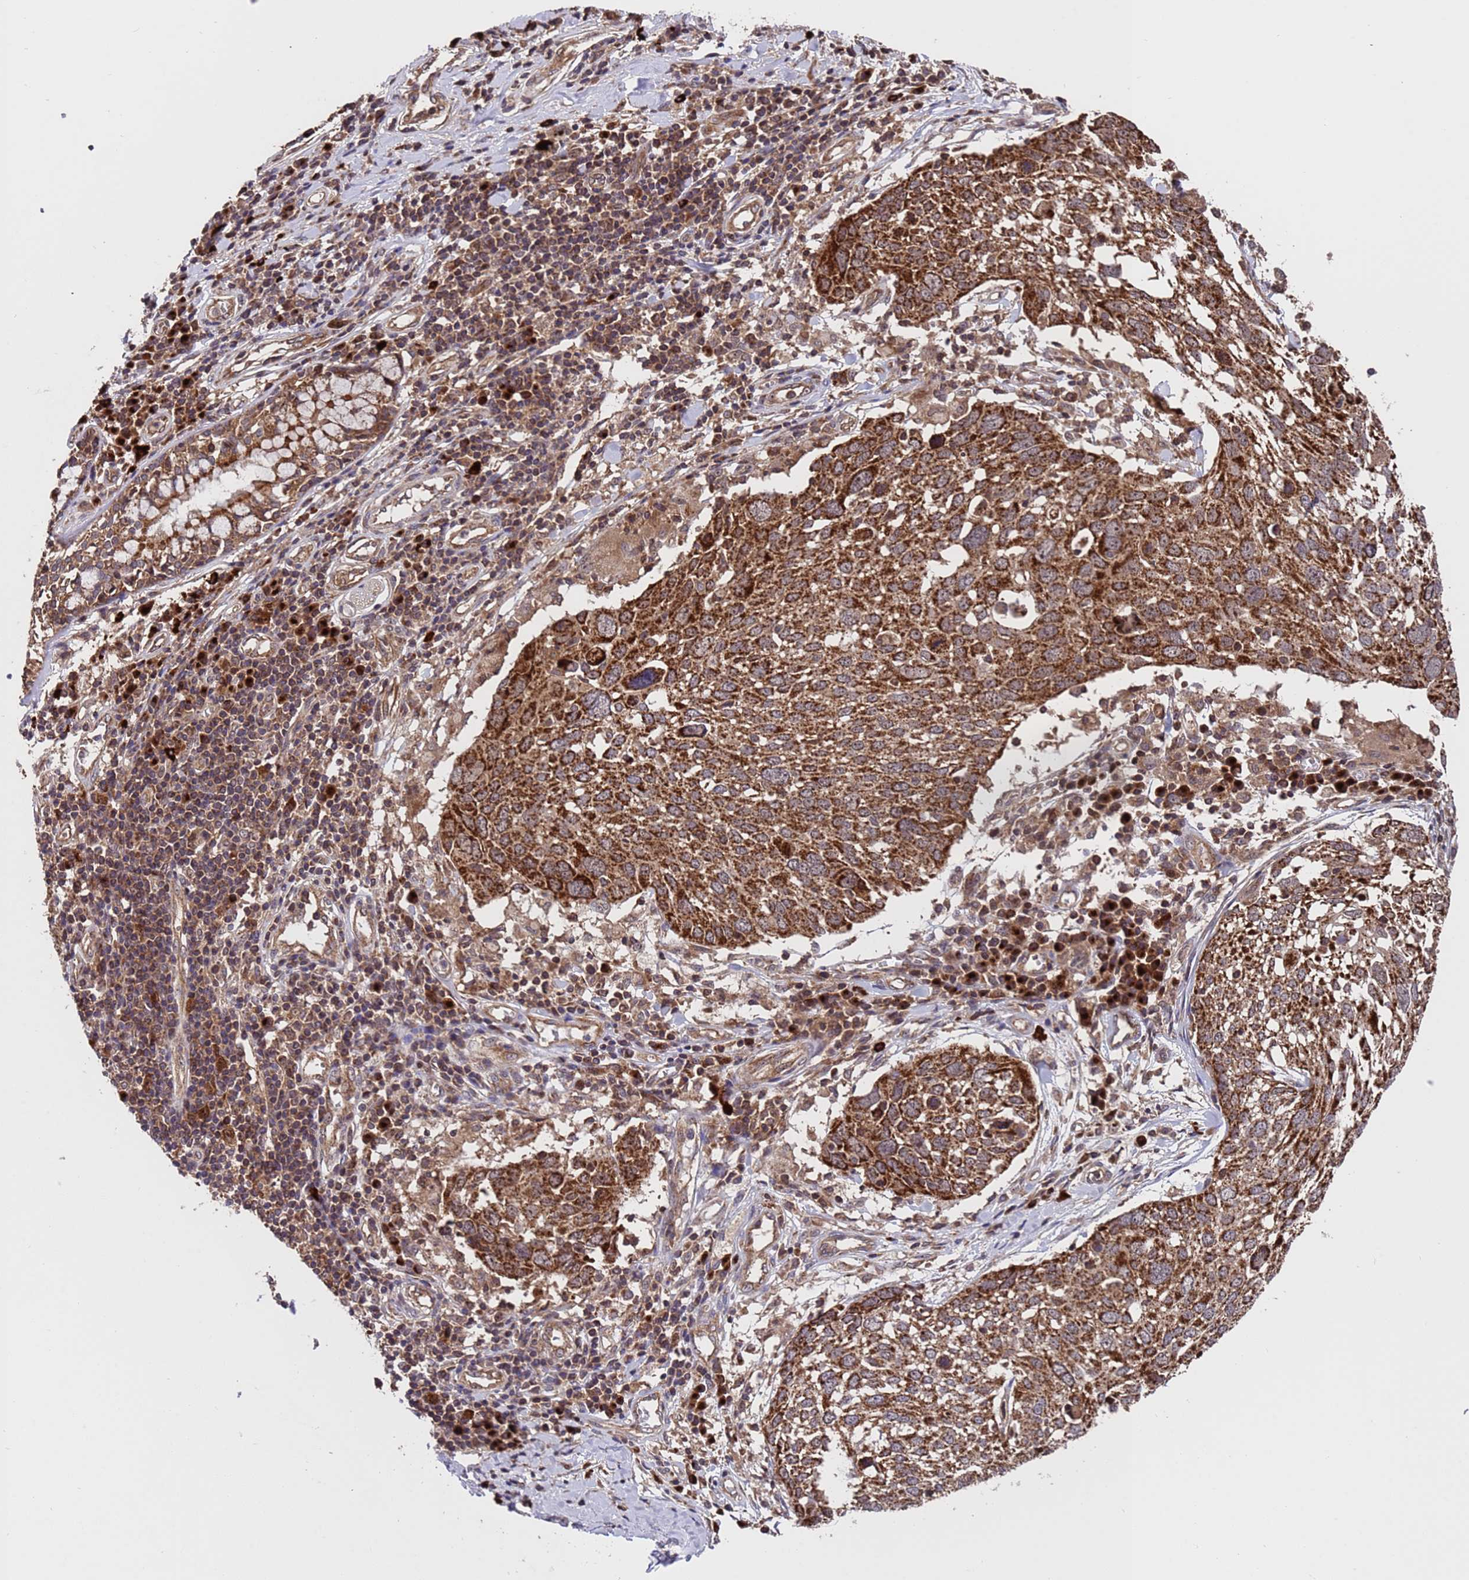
{"staining": {"intensity": "strong", "quantity": ">75%", "location": "cytoplasmic/membranous"}, "tissue": "lung cancer", "cell_type": "Tumor cells", "image_type": "cancer", "snomed": [{"axis": "morphology", "description": "Squamous cell carcinoma, NOS"}, {"axis": "topography", "description": "Lung"}], "caption": "Immunohistochemistry (DAB (3,3'-diaminobenzidine)) staining of lung squamous cell carcinoma shows strong cytoplasmic/membranous protein expression in approximately >75% of tumor cells. (DAB (3,3'-diaminobenzidine) IHC with brightfield microscopy, high magnification).", "gene": "TSR3", "patient": {"sex": "male", "age": 65}}